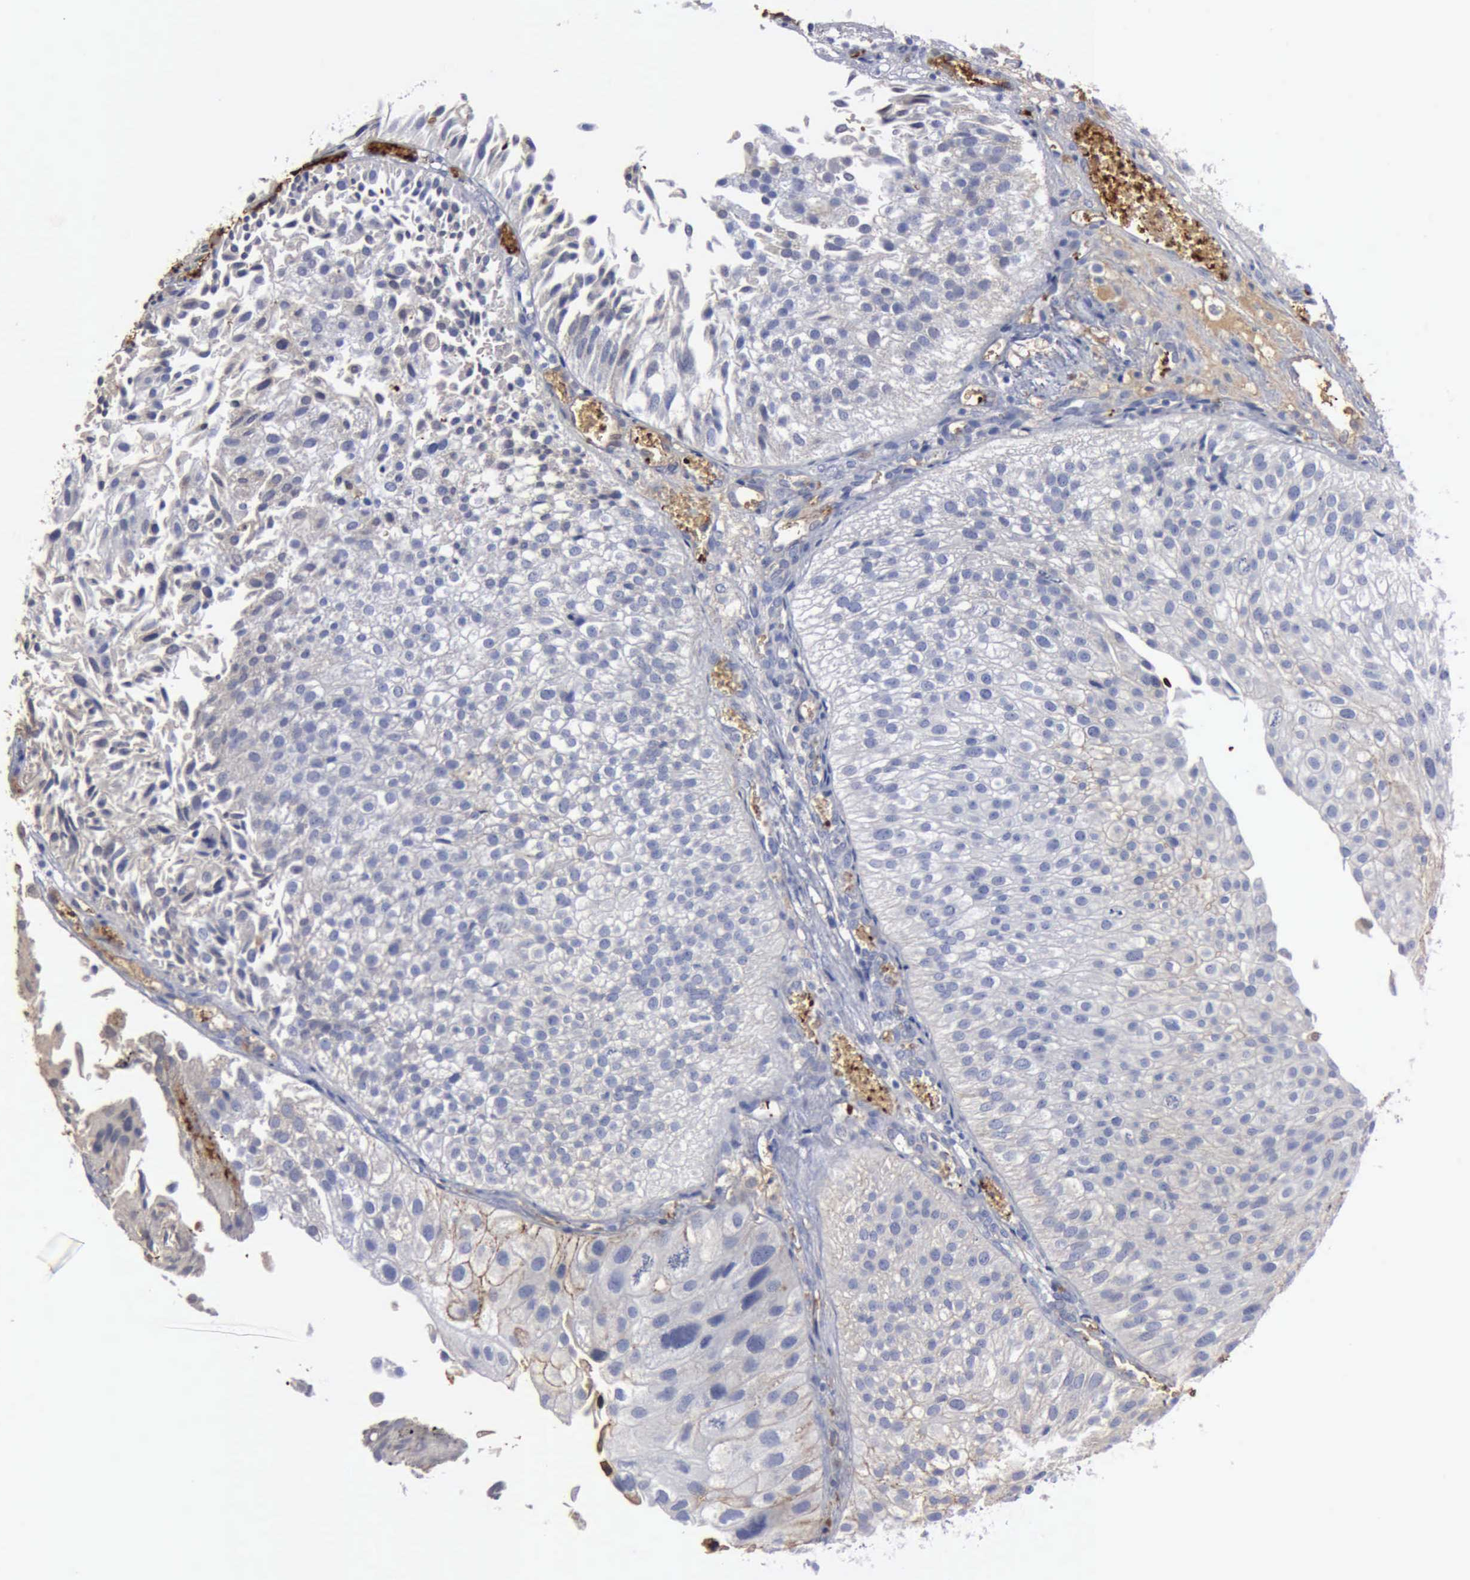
{"staining": {"intensity": "weak", "quantity": "<25%", "location": "cytoplasmic/membranous"}, "tissue": "urothelial cancer", "cell_type": "Tumor cells", "image_type": "cancer", "snomed": [{"axis": "morphology", "description": "Urothelial carcinoma, Low grade"}, {"axis": "topography", "description": "Urinary bladder"}], "caption": "This is an immunohistochemistry (IHC) photomicrograph of human low-grade urothelial carcinoma. There is no positivity in tumor cells.", "gene": "TGFB1", "patient": {"sex": "female", "age": 89}}